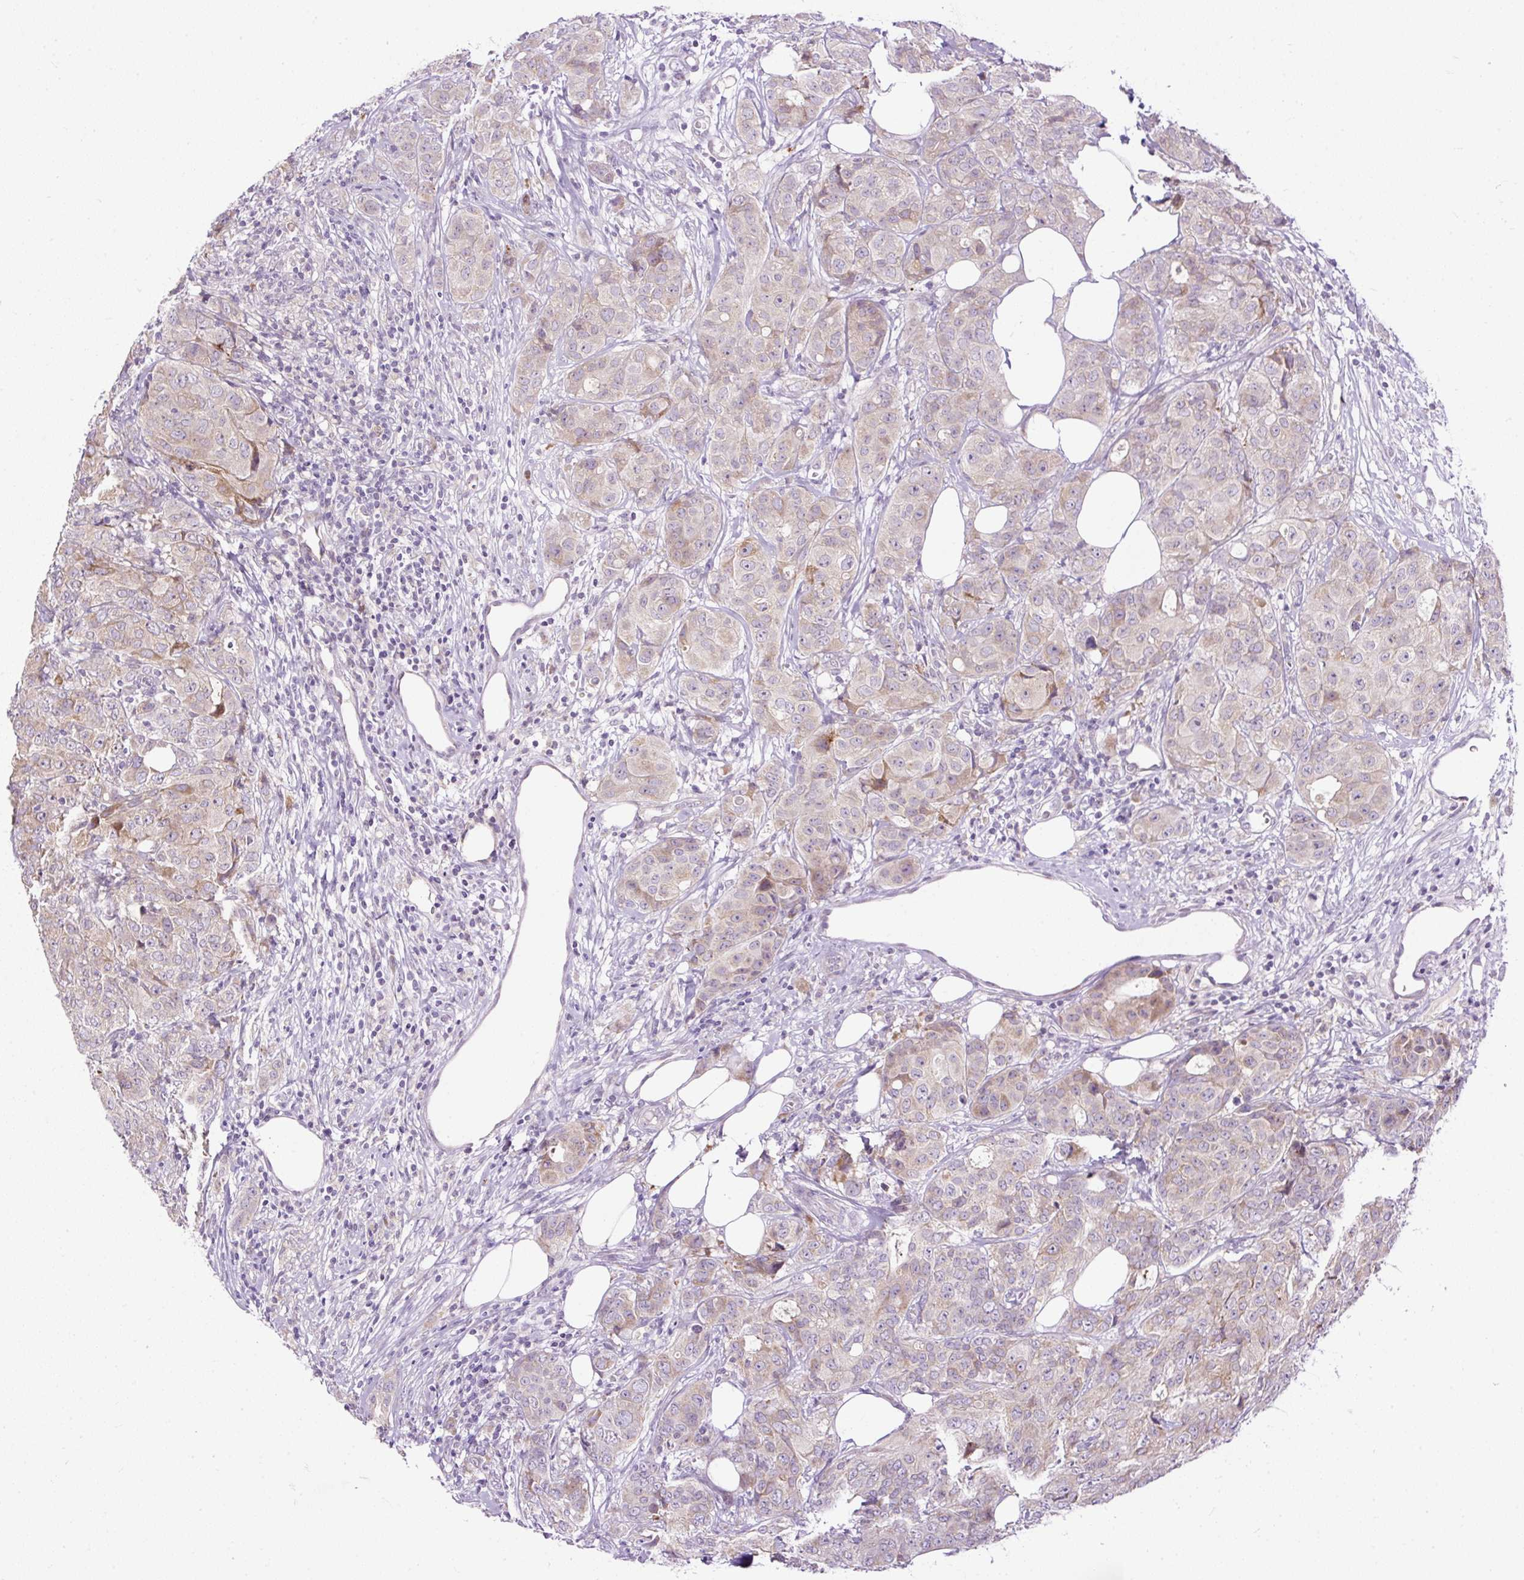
{"staining": {"intensity": "weak", "quantity": "25%-75%", "location": "cytoplasmic/membranous"}, "tissue": "breast cancer", "cell_type": "Tumor cells", "image_type": "cancer", "snomed": [{"axis": "morphology", "description": "Duct carcinoma"}, {"axis": "topography", "description": "Breast"}], "caption": "Protein expression analysis of human breast cancer reveals weak cytoplasmic/membranous staining in approximately 25%-75% of tumor cells.", "gene": "FMC1", "patient": {"sex": "female", "age": 43}}